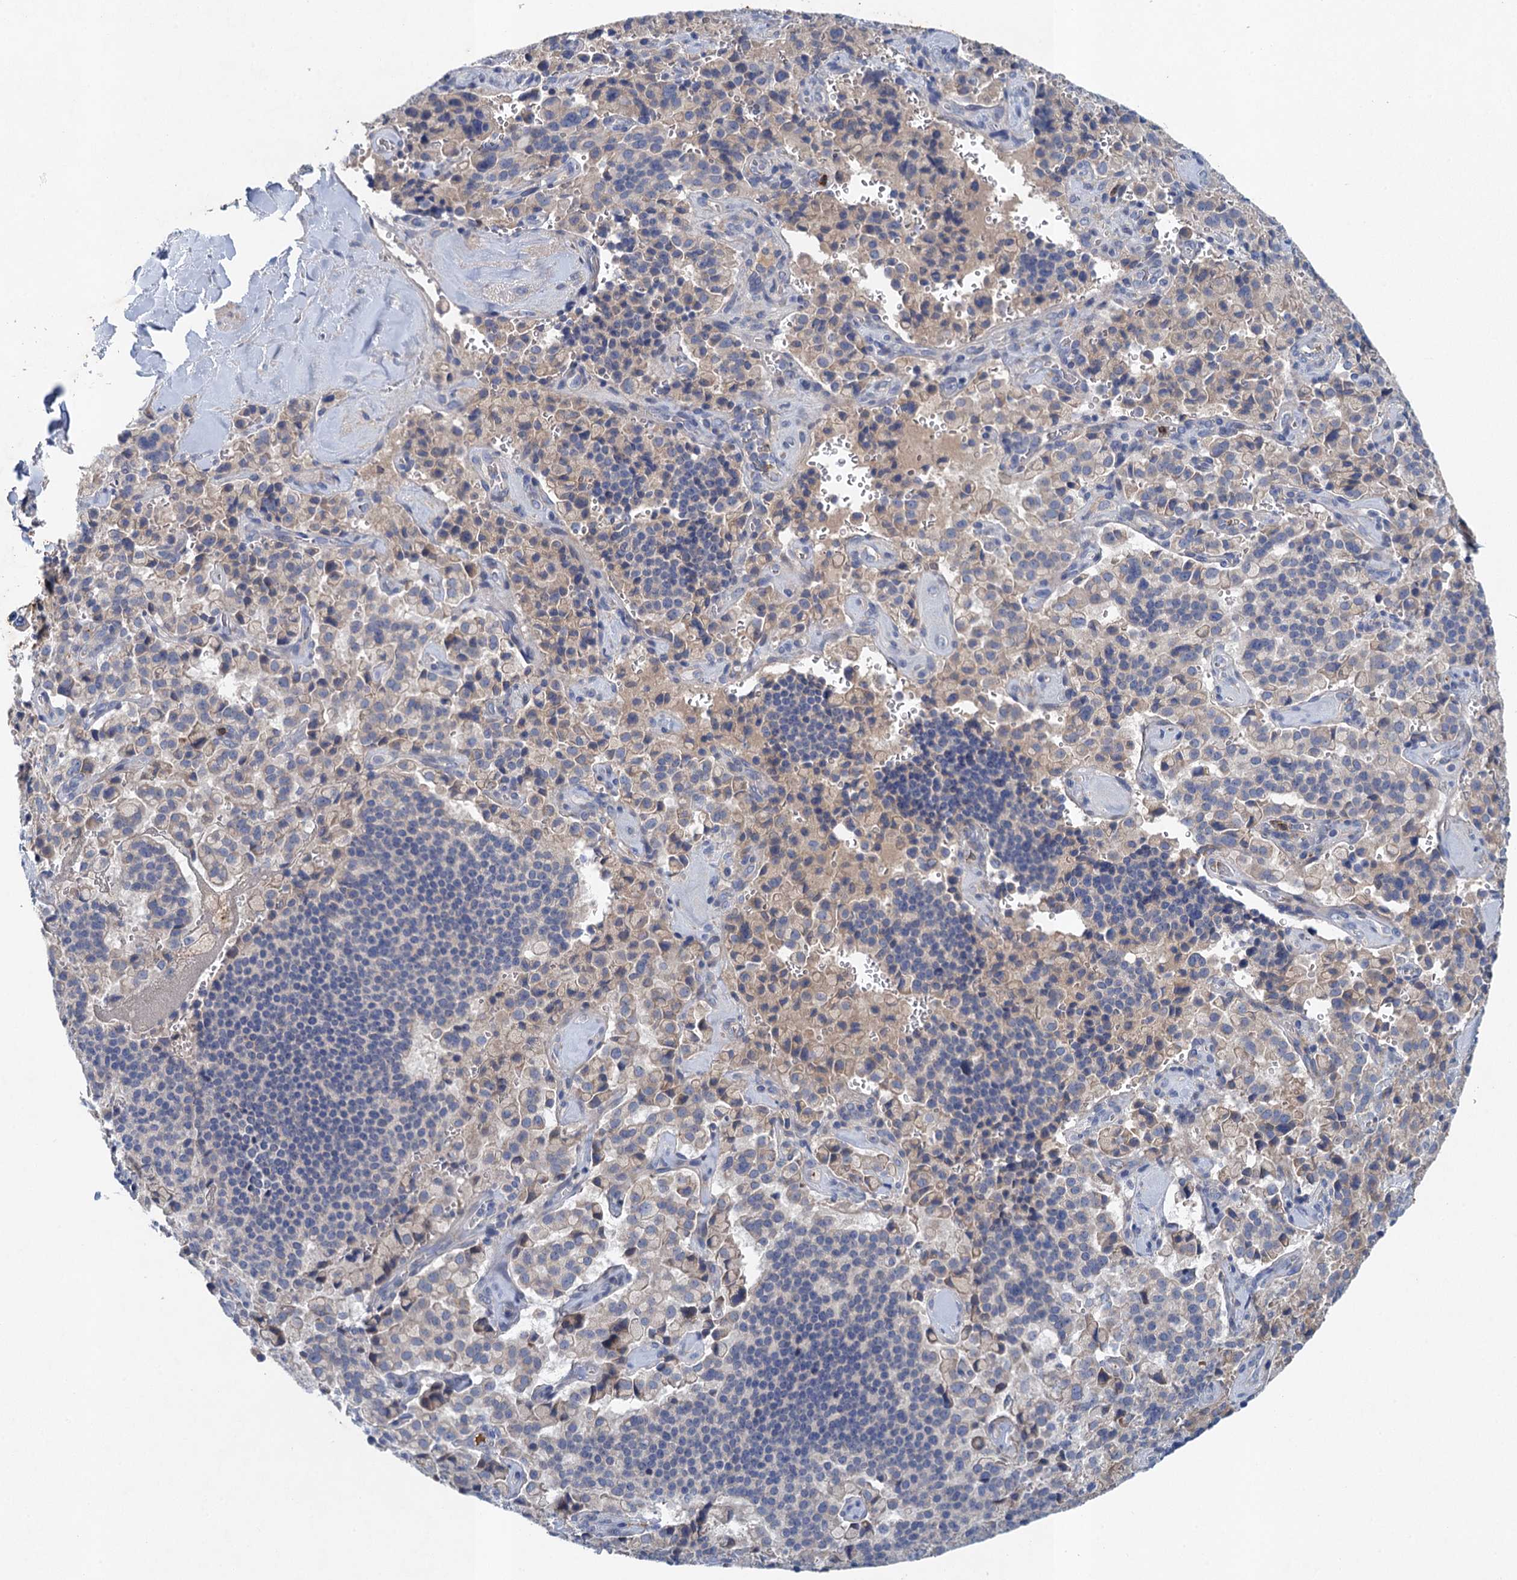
{"staining": {"intensity": "negative", "quantity": "none", "location": "none"}, "tissue": "pancreatic cancer", "cell_type": "Tumor cells", "image_type": "cancer", "snomed": [{"axis": "morphology", "description": "Adenocarcinoma, NOS"}, {"axis": "topography", "description": "Pancreas"}], "caption": "Immunohistochemical staining of human pancreatic adenocarcinoma displays no significant positivity in tumor cells.", "gene": "TPCN1", "patient": {"sex": "male", "age": 65}}